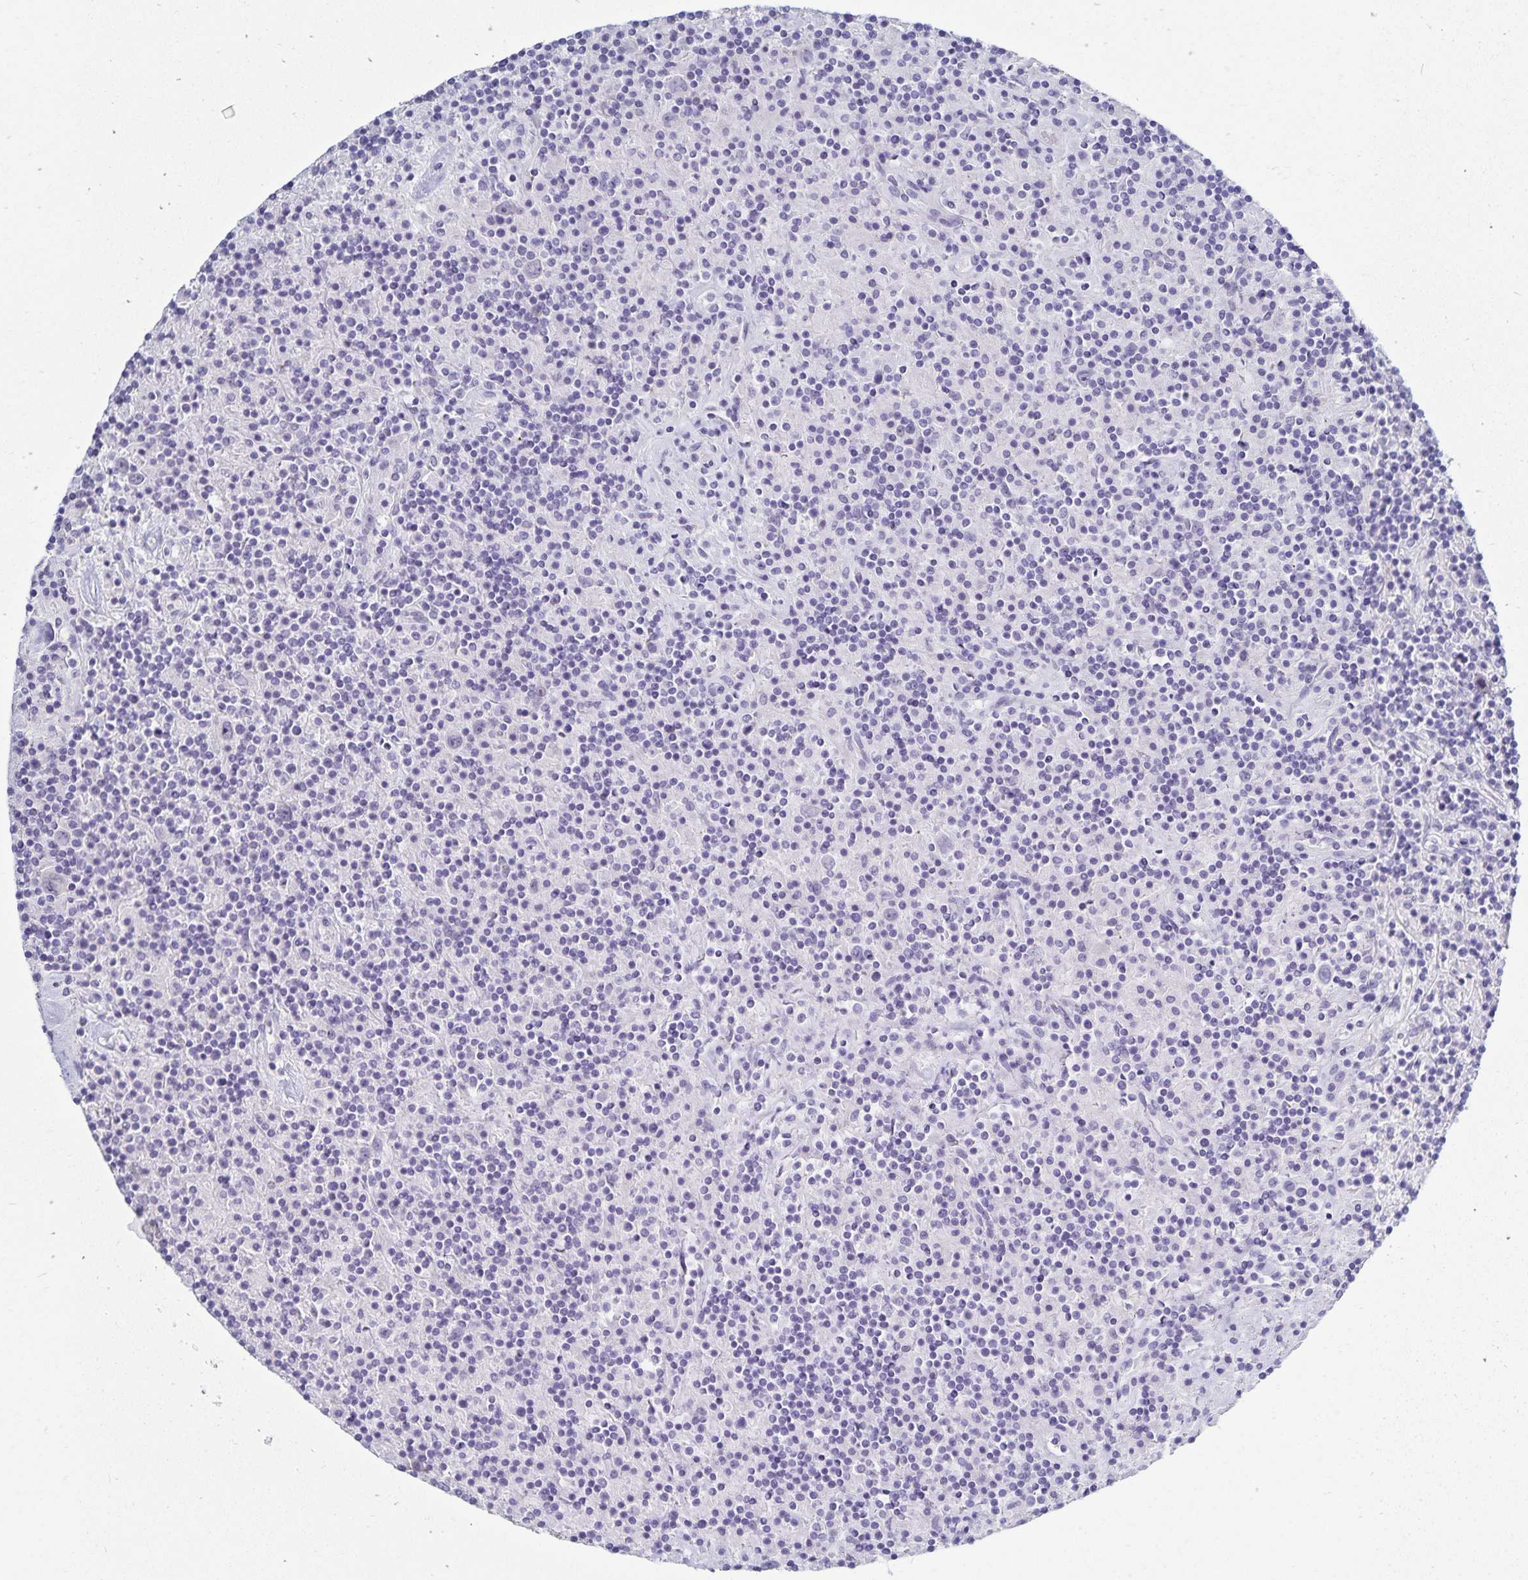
{"staining": {"intensity": "negative", "quantity": "none", "location": "none"}, "tissue": "lymphoma", "cell_type": "Tumor cells", "image_type": "cancer", "snomed": [{"axis": "morphology", "description": "Hodgkin's disease, NOS"}, {"axis": "topography", "description": "Lymph node"}], "caption": "Tumor cells show no significant protein expression in lymphoma.", "gene": "HMGB3", "patient": {"sex": "male", "age": 70}}